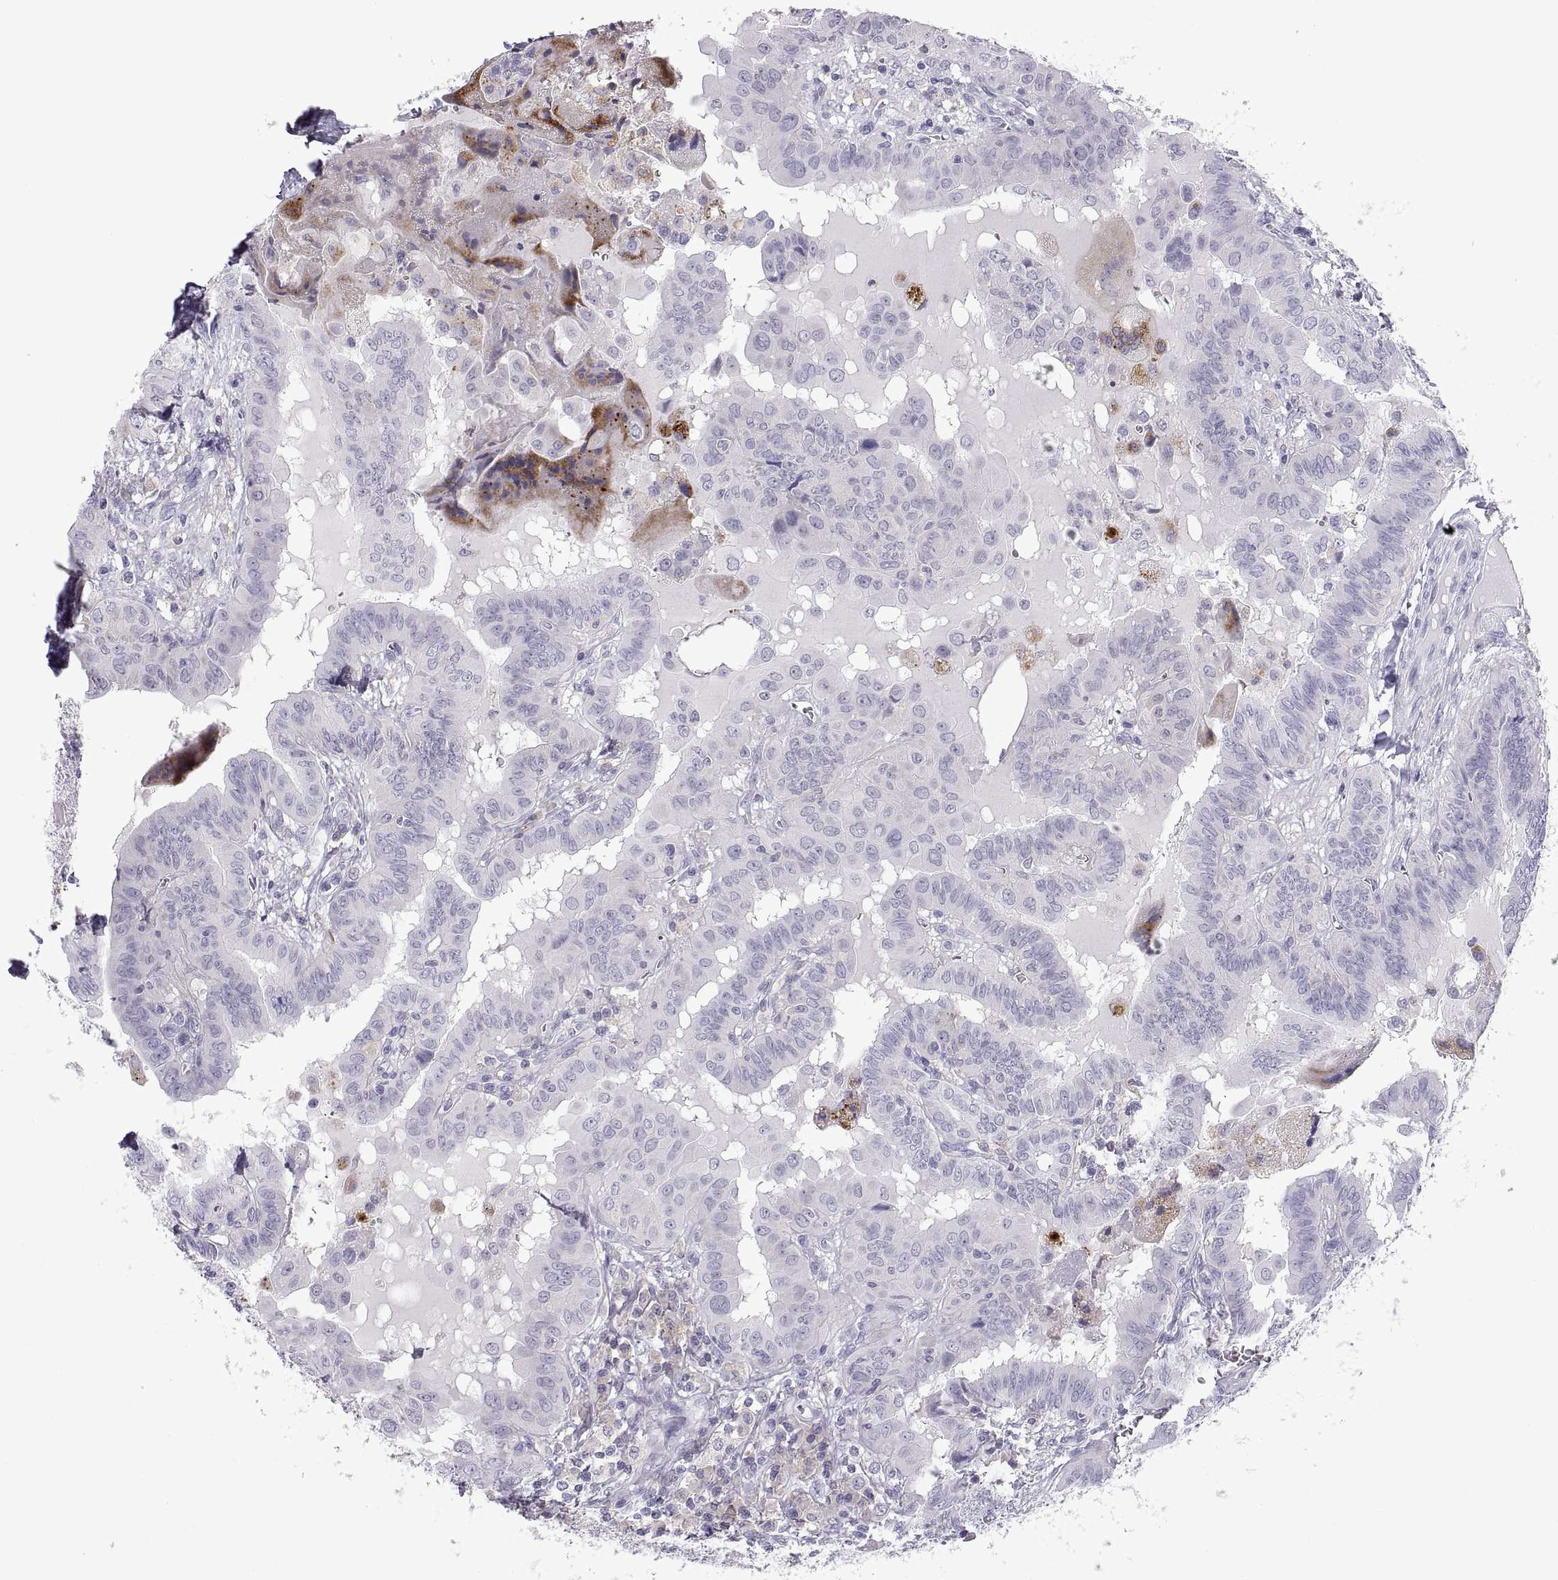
{"staining": {"intensity": "negative", "quantity": "none", "location": "none"}, "tissue": "thyroid cancer", "cell_type": "Tumor cells", "image_type": "cancer", "snomed": [{"axis": "morphology", "description": "Papillary adenocarcinoma, NOS"}, {"axis": "topography", "description": "Thyroid gland"}], "caption": "A micrograph of thyroid papillary adenocarcinoma stained for a protein shows no brown staining in tumor cells.", "gene": "RGS19", "patient": {"sex": "female", "age": 37}}